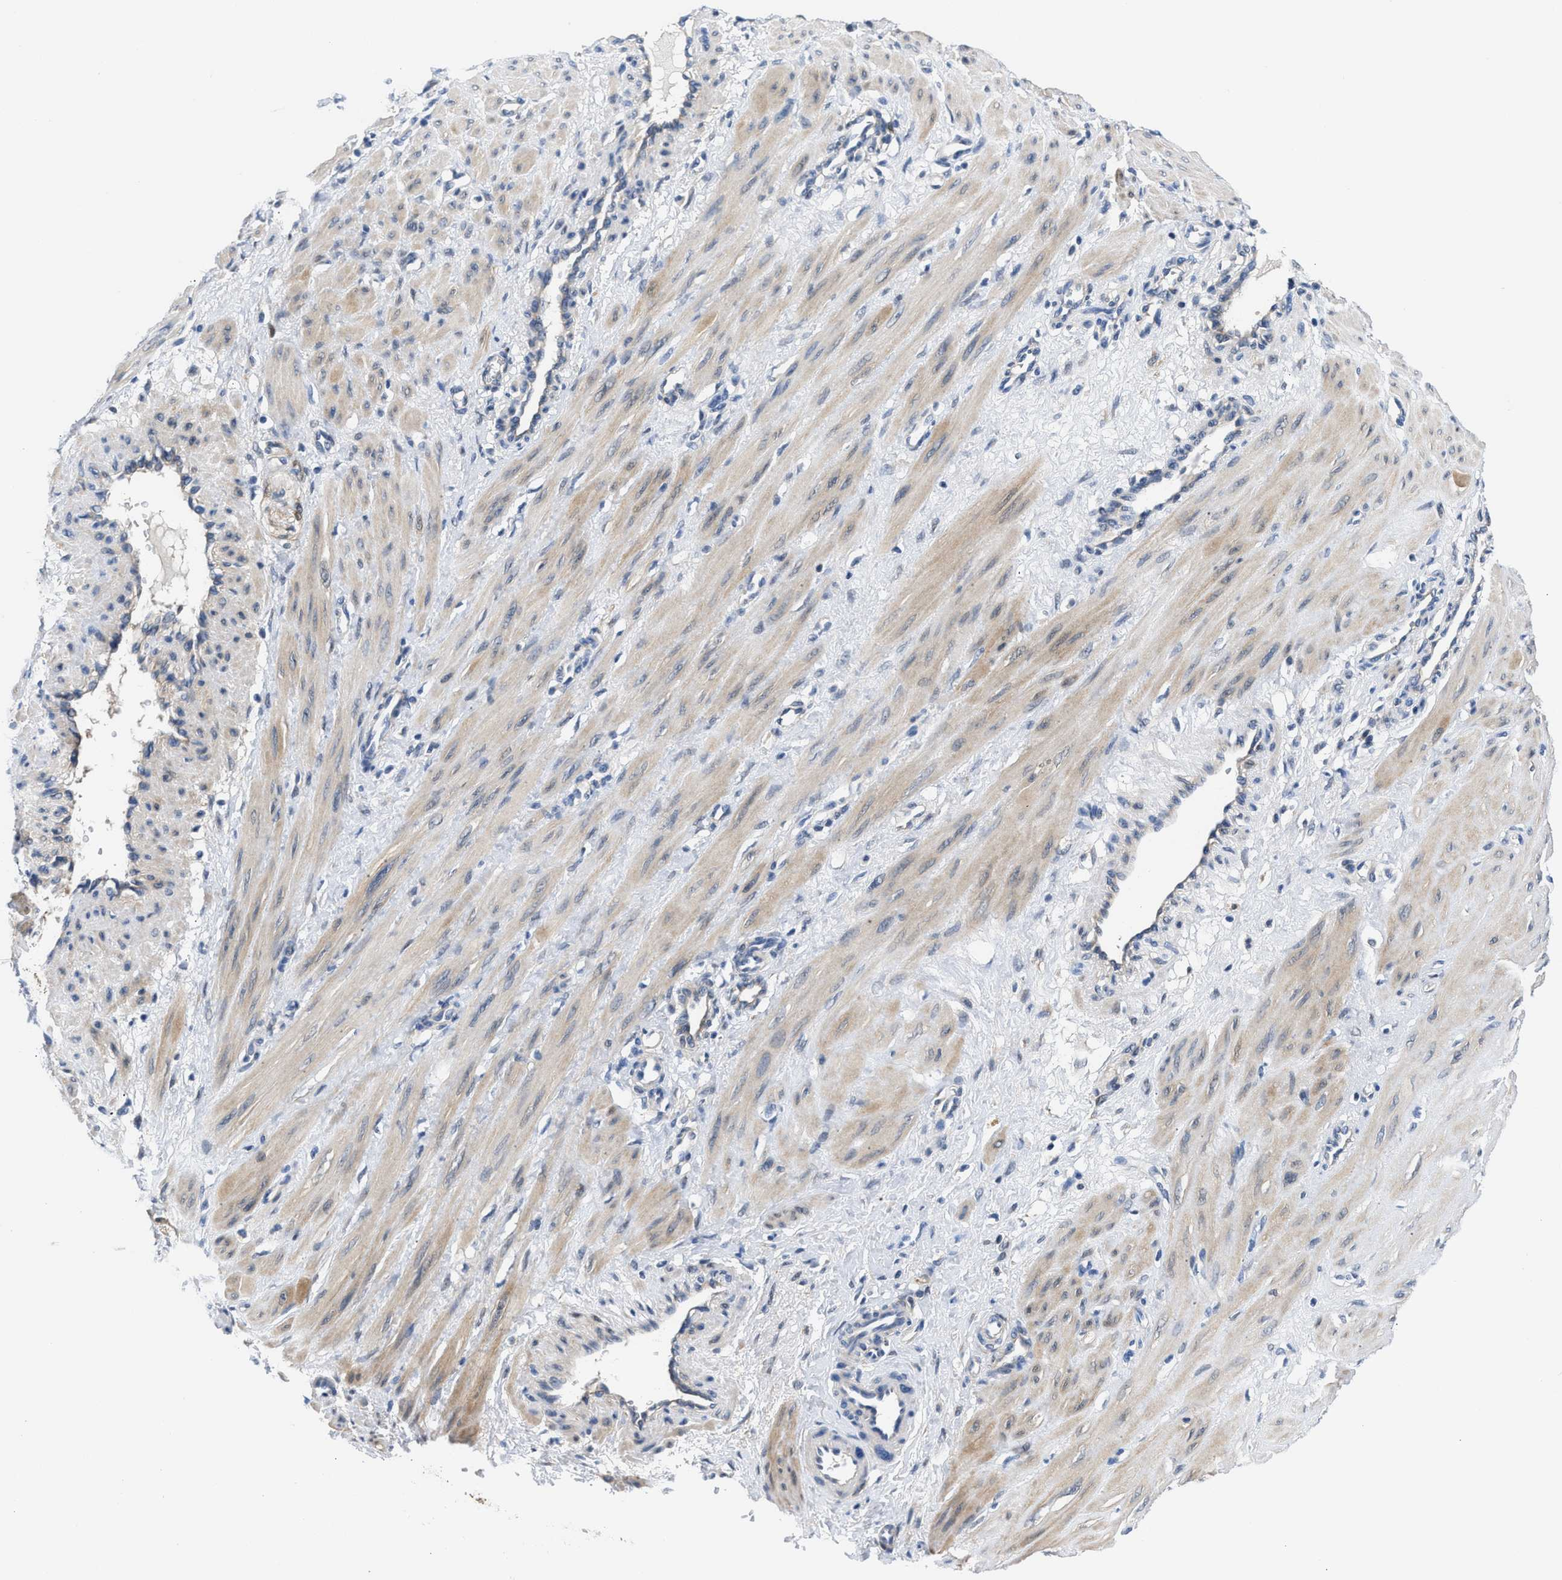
{"staining": {"intensity": "weak", "quantity": "25%-75%", "location": "cytoplasmic/membranous"}, "tissue": "smooth muscle", "cell_type": "Smooth muscle cells", "image_type": "normal", "snomed": [{"axis": "morphology", "description": "Normal tissue, NOS"}, {"axis": "topography", "description": "Endometrium"}], "caption": "Weak cytoplasmic/membranous protein positivity is seen in approximately 25%-75% of smooth muscle cells in smooth muscle.", "gene": "CBR1", "patient": {"sex": "female", "age": 33}}